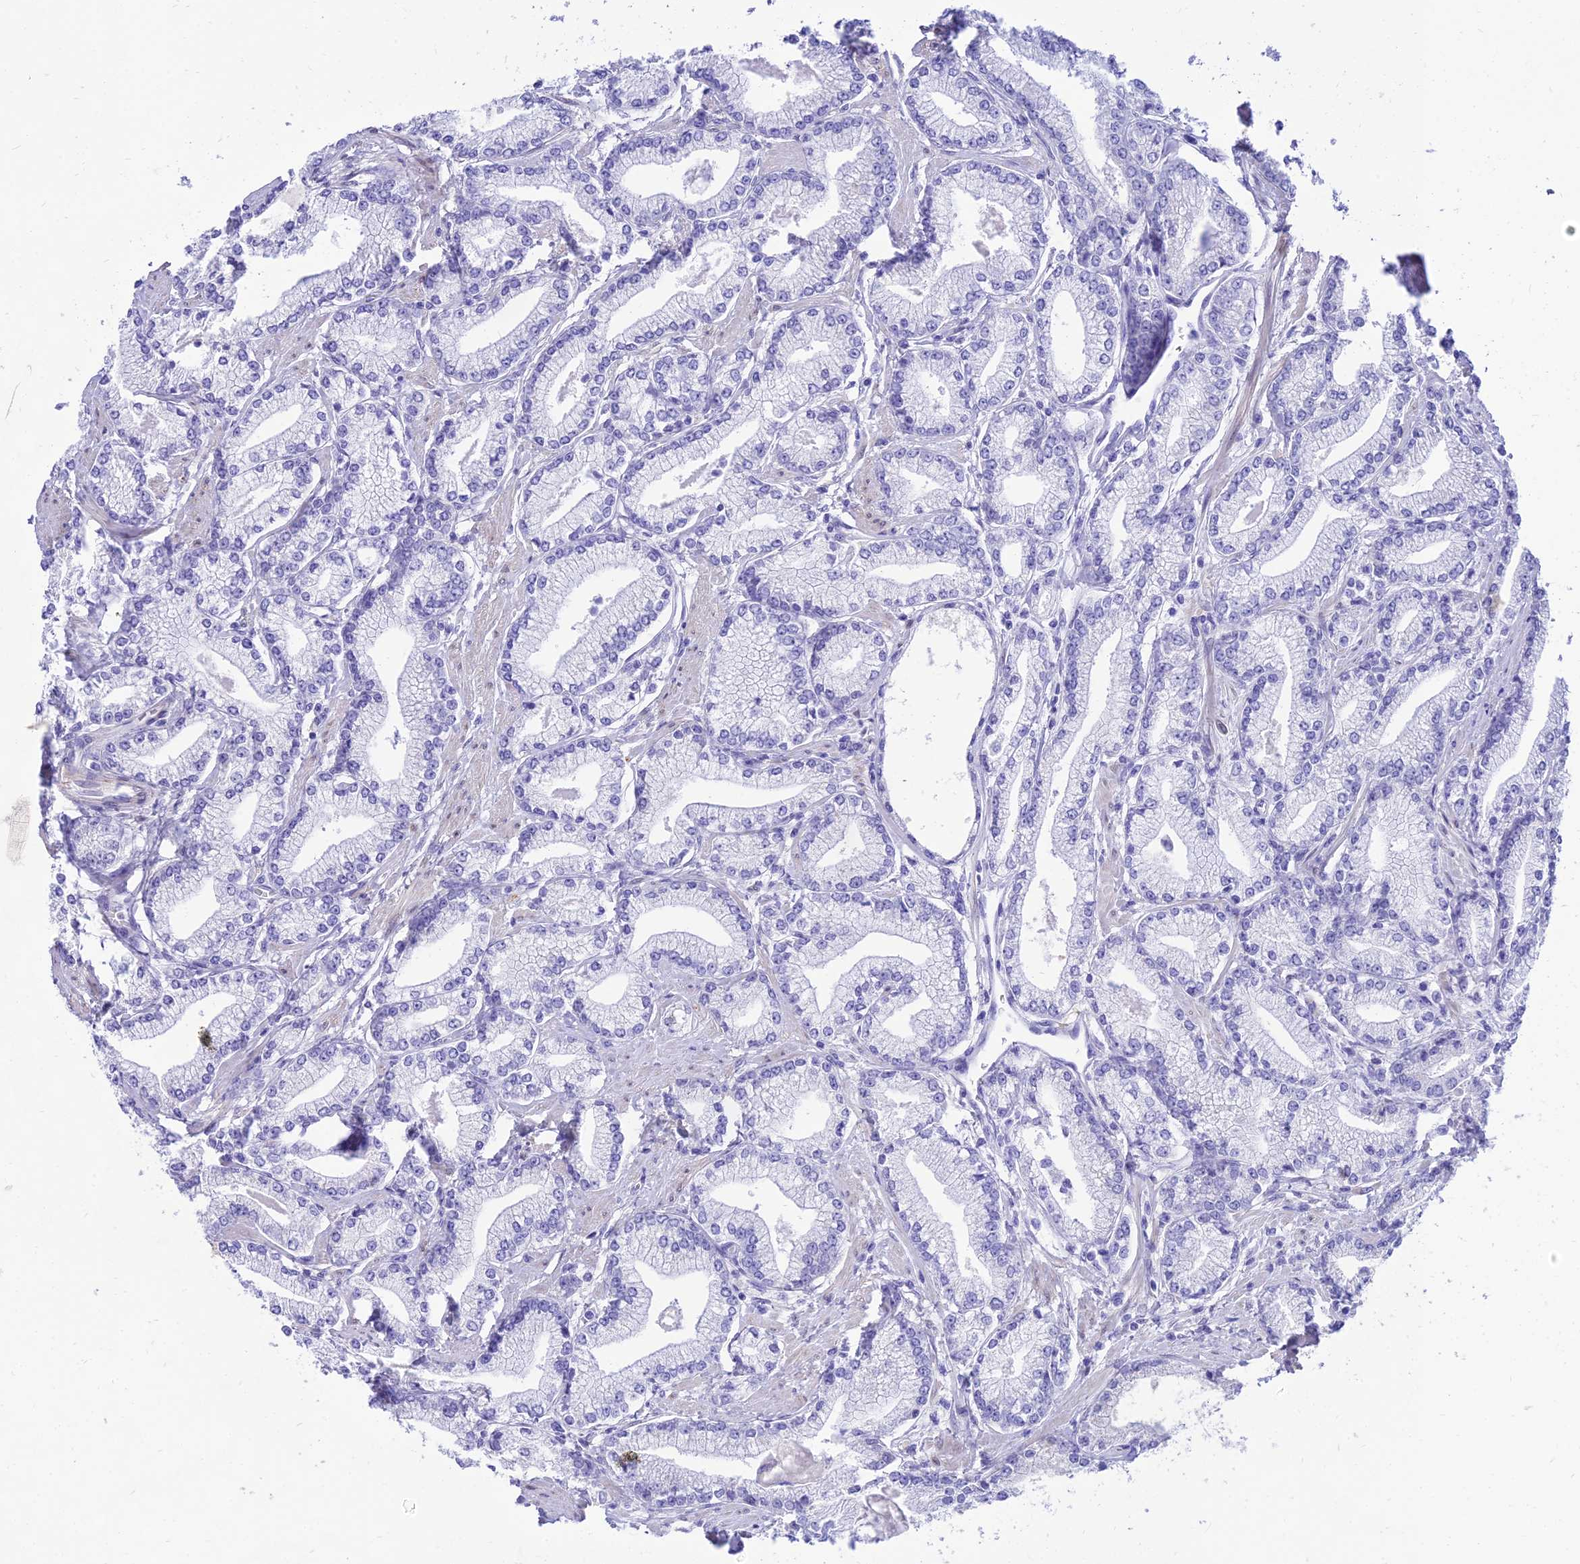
{"staining": {"intensity": "negative", "quantity": "none", "location": "none"}, "tissue": "prostate cancer", "cell_type": "Tumor cells", "image_type": "cancer", "snomed": [{"axis": "morphology", "description": "Adenocarcinoma, High grade"}, {"axis": "topography", "description": "Prostate"}], "caption": "This is a histopathology image of IHC staining of prostate cancer, which shows no positivity in tumor cells.", "gene": "TAC3", "patient": {"sex": "male", "age": 67}}